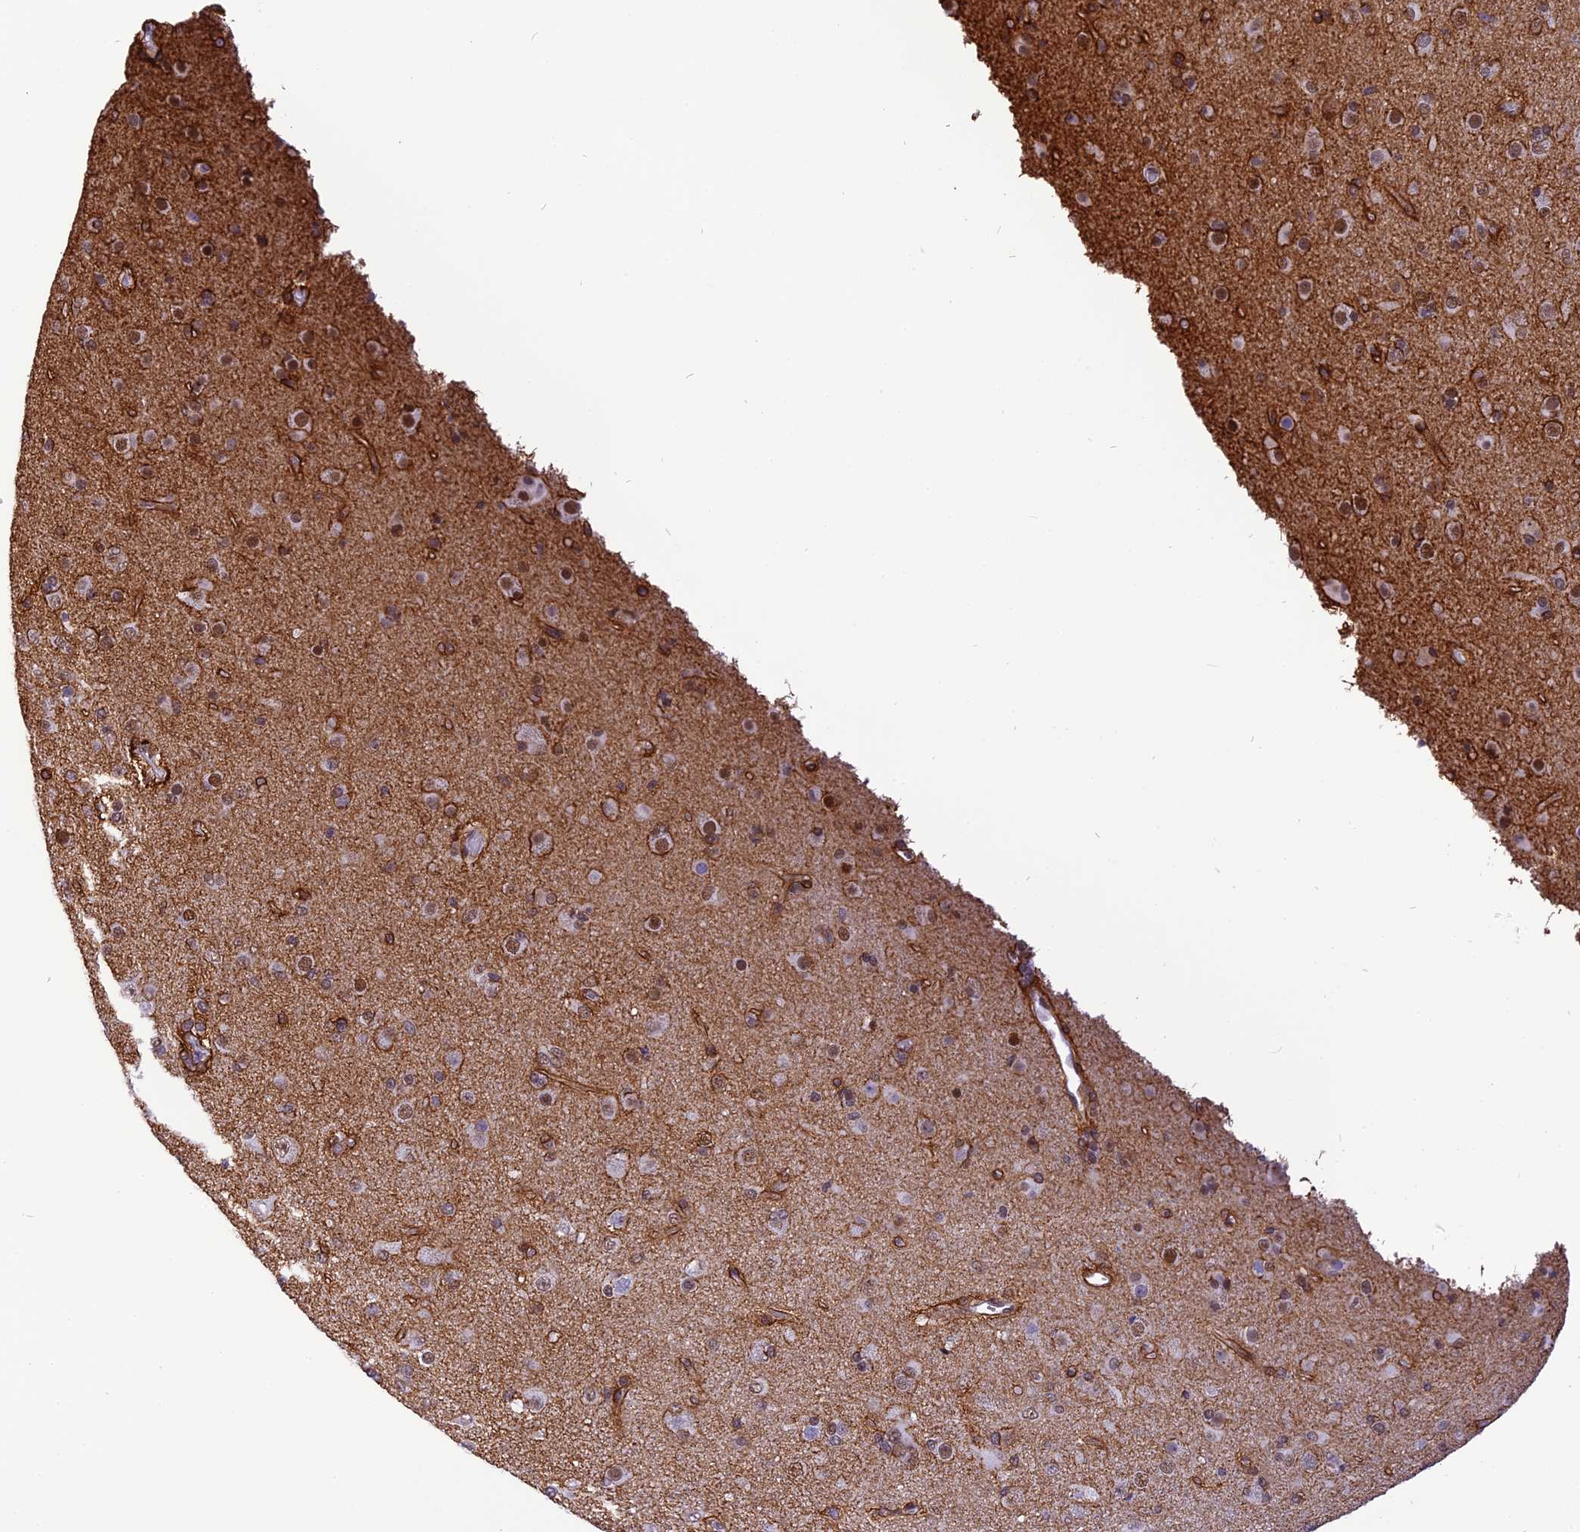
{"staining": {"intensity": "moderate", "quantity": "<25%", "location": "nuclear"}, "tissue": "glioma", "cell_type": "Tumor cells", "image_type": "cancer", "snomed": [{"axis": "morphology", "description": "Glioma, malignant, Low grade"}, {"axis": "topography", "description": "Brain"}], "caption": "Immunohistochemistry micrograph of human glioma stained for a protein (brown), which displays low levels of moderate nuclear expression in approximately <25% of tumor cells.", "gene": "IRF2BP1", "patient": {"sex": "male", "age": 65}}